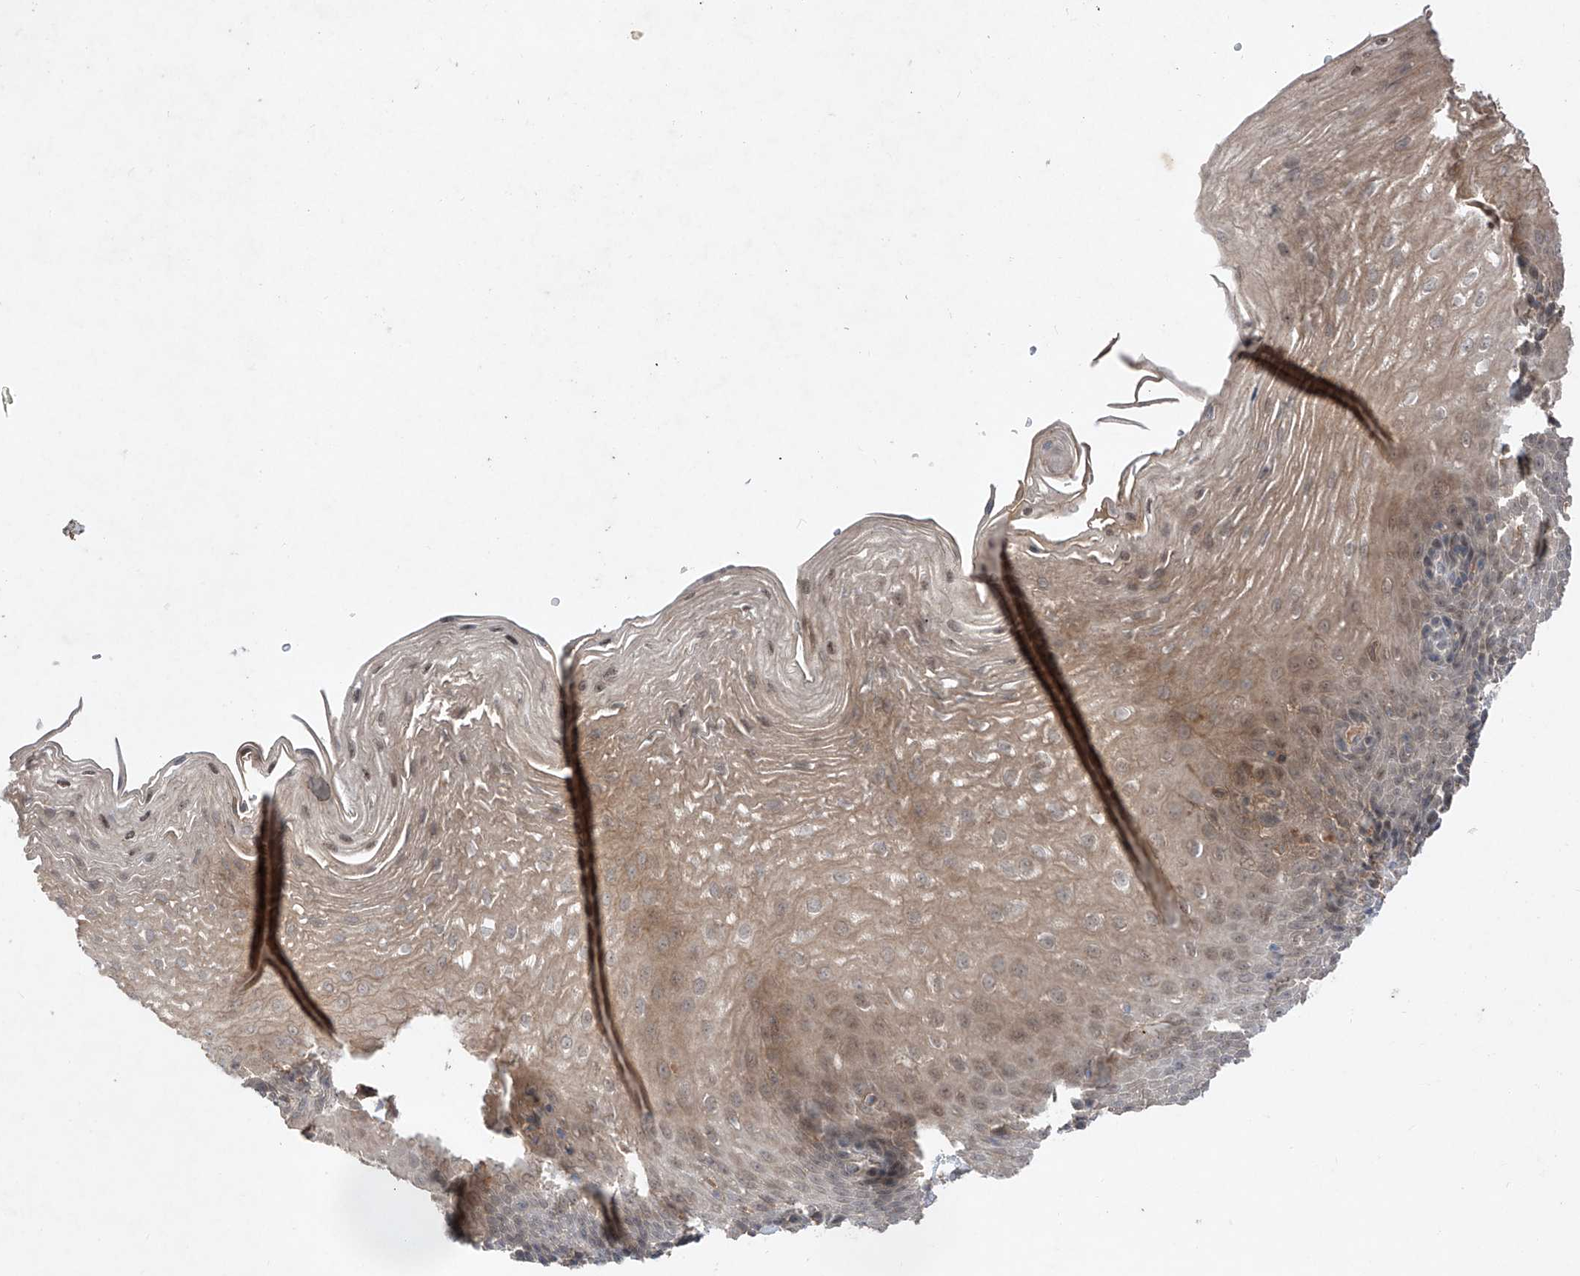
{"staining": {"intensity": "weak", "quantity": ">75%", "location": "cytoplasmic/membranous,nuclear"}, "tissue": "esophagus", "cell_type": "Squamous epithelial cells", "image_type": "normal", "snomed": [{"axis": "morphology", "description": "Normal tissue, NOS"}, {"axis": "topography", "description": "Esophagus"}], "caption": "The photomicrograph shows immunohistochemical staining of normal esophagus. There is weak cytoplasmic/membranous,nuclear expression is identified in about >75% of squamous epithelial cells. Nuclei are stained in blue.", "gene": "FAM135A", "patient": {"sex": "female", "age": 66}}